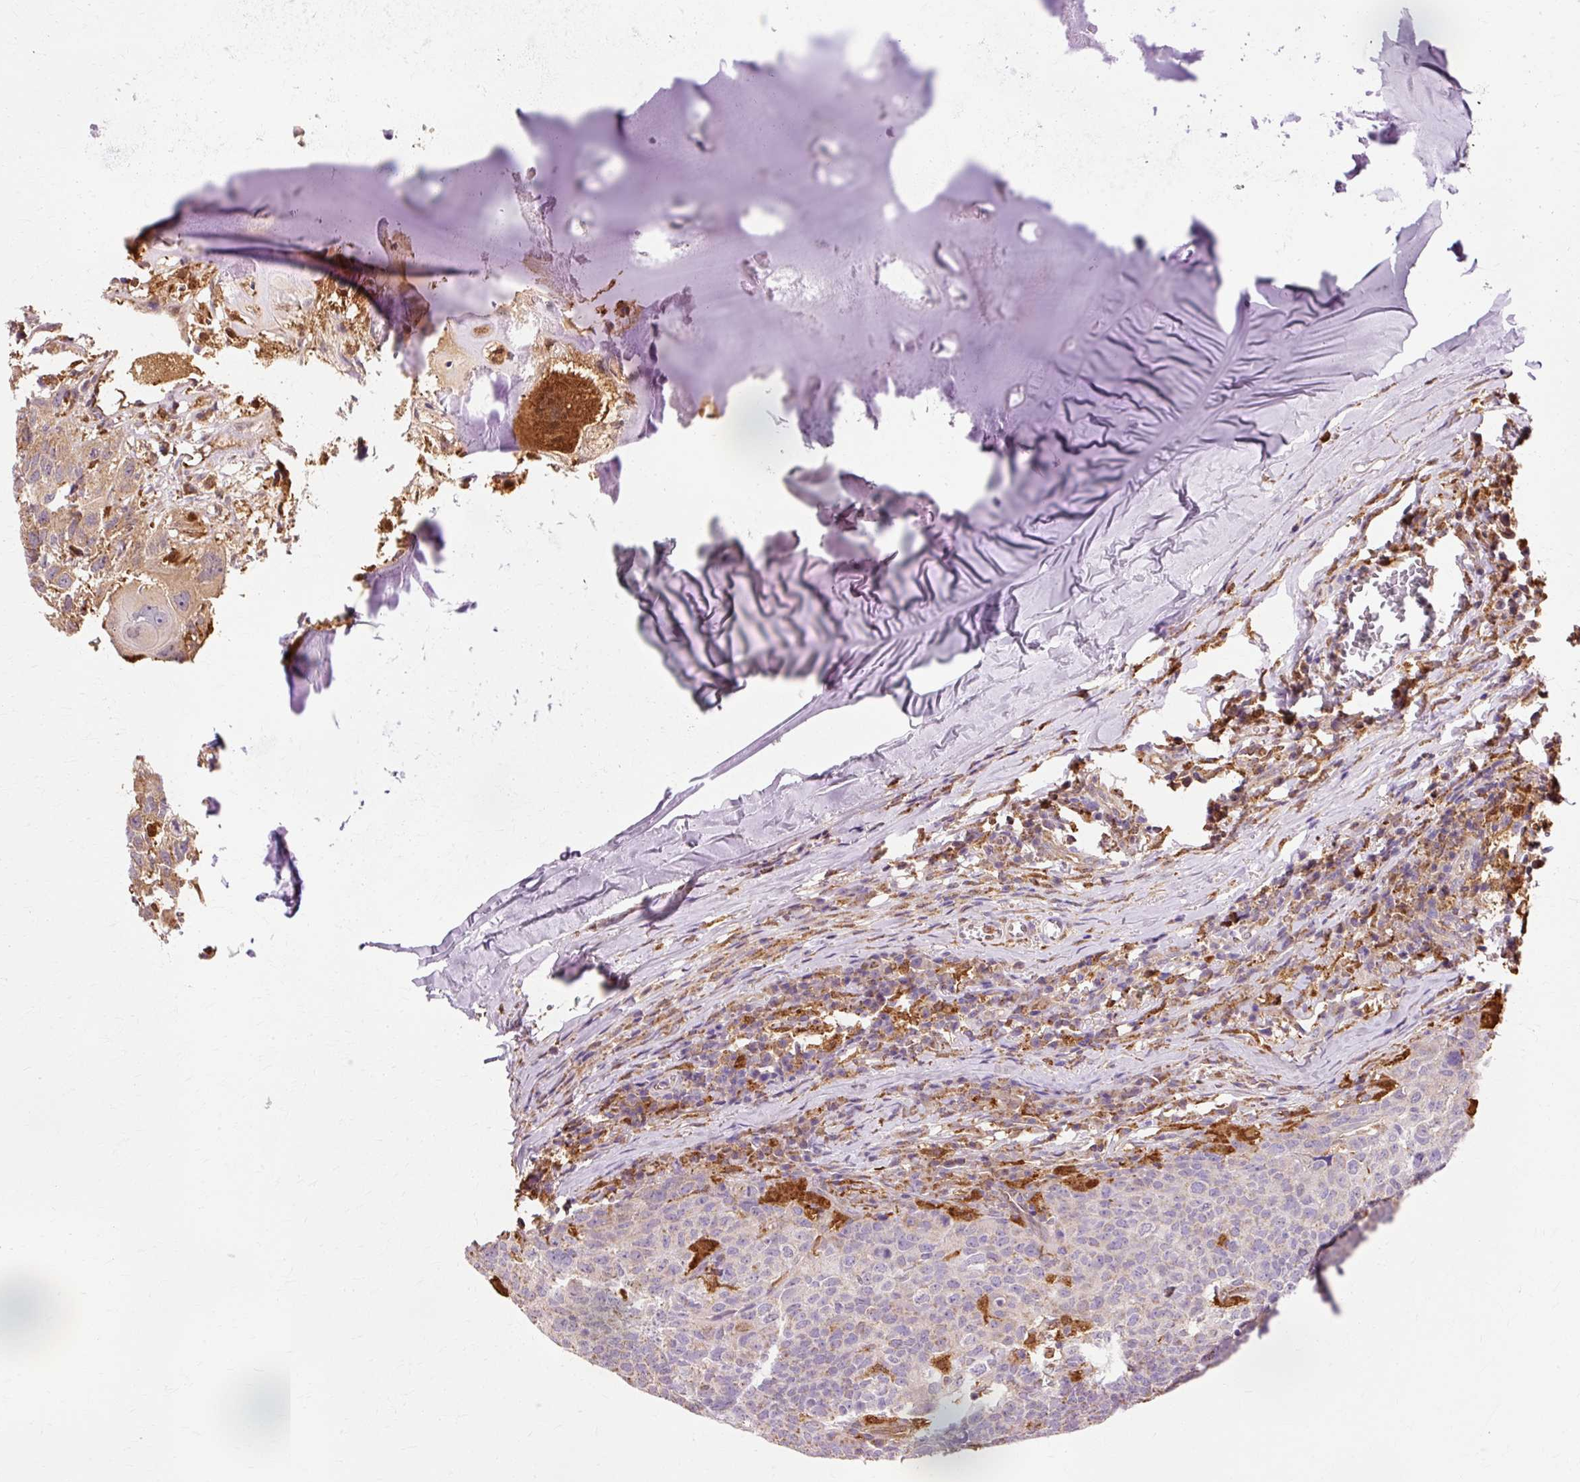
{"staining": {"intensity": "negative", "quantity": "none", "location": "none"}, "tissue": "head and neck cancer", "cell_type": "Tumor cells", "image_type": "cancer", "snomed": [{"axis": "morphology", "description": "Normal tissue, NOS"}, {"axis": "morphology", "description": "Squamous cell carcinoma, NOS"}, {"axis": "topography", "description": "Skeletal muscle"}, {"axis": "topography", "description": "Vascular tissue"}, {"axis": "topography", "description": "Peripheral nerve tissue"}, {"axis": "topography", "description": "Head-Neck"}], "caption": "DAB immunohistochemical staining of head and neck squamous cell carcinoma displays no significant expression in tumor cells.", "gene": "GPX1", "patient": {"sex": "male", "age": 66}}